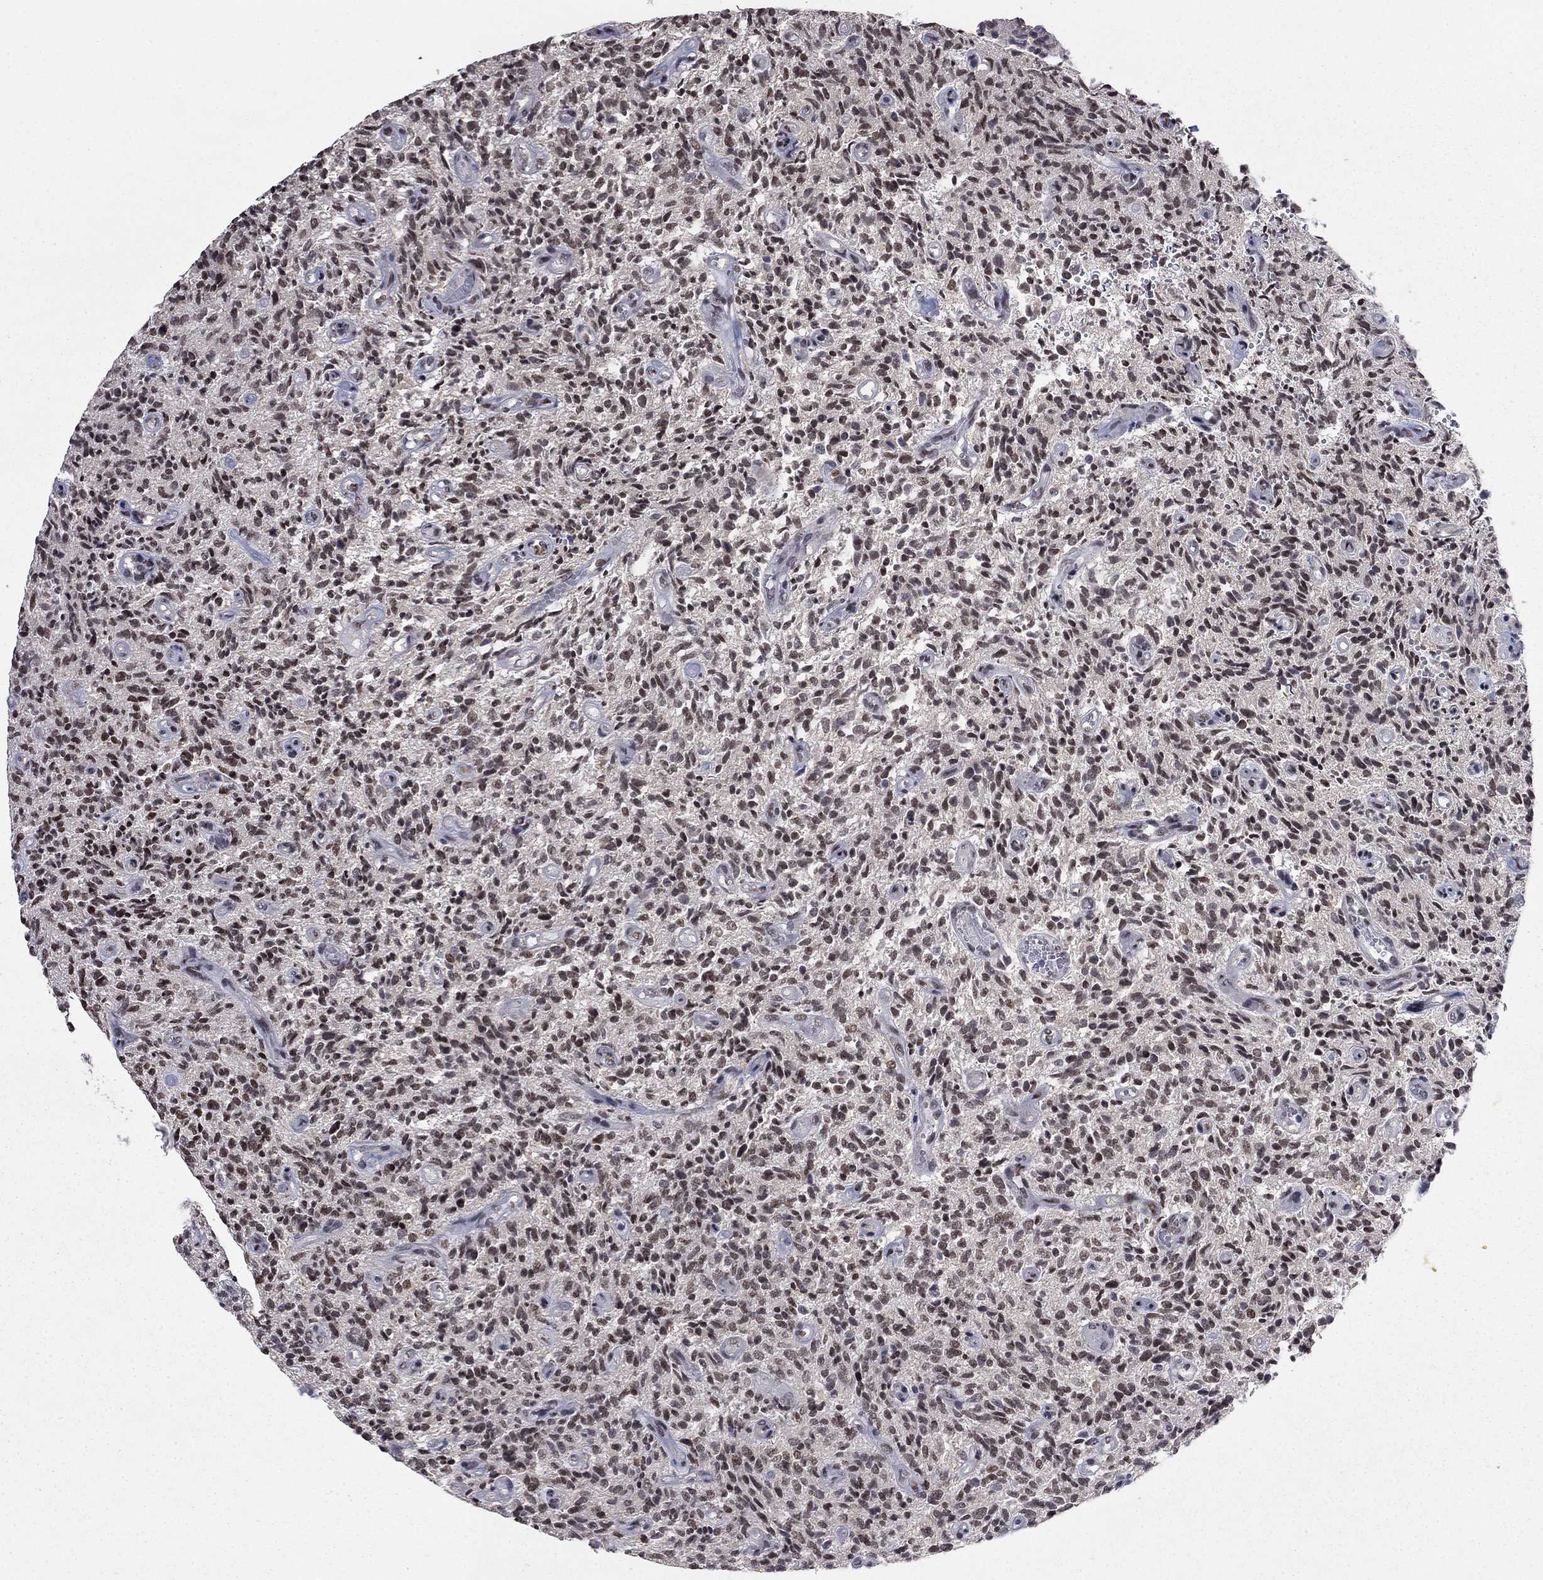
{"staining": {"intensity": "weak", "quantity": ">75%", "location": "nuclear"}, "tissue": "glioma", "cell_type": "Tumor cells", "image_type": "cancer", "snomed": [{"axis": "morphology", "description": "Glioma, malignant, High grade"}, {"axis": "topography", "description": "Brain"}], "caption": "A brown stain shows weak nuclear staining of a protein in human glioma tumor cells. (Brightfield microscopy of DAB IHC at high magnification).", "gene": "GRIA3", "patient": {"sex": "male", "age": 64}}